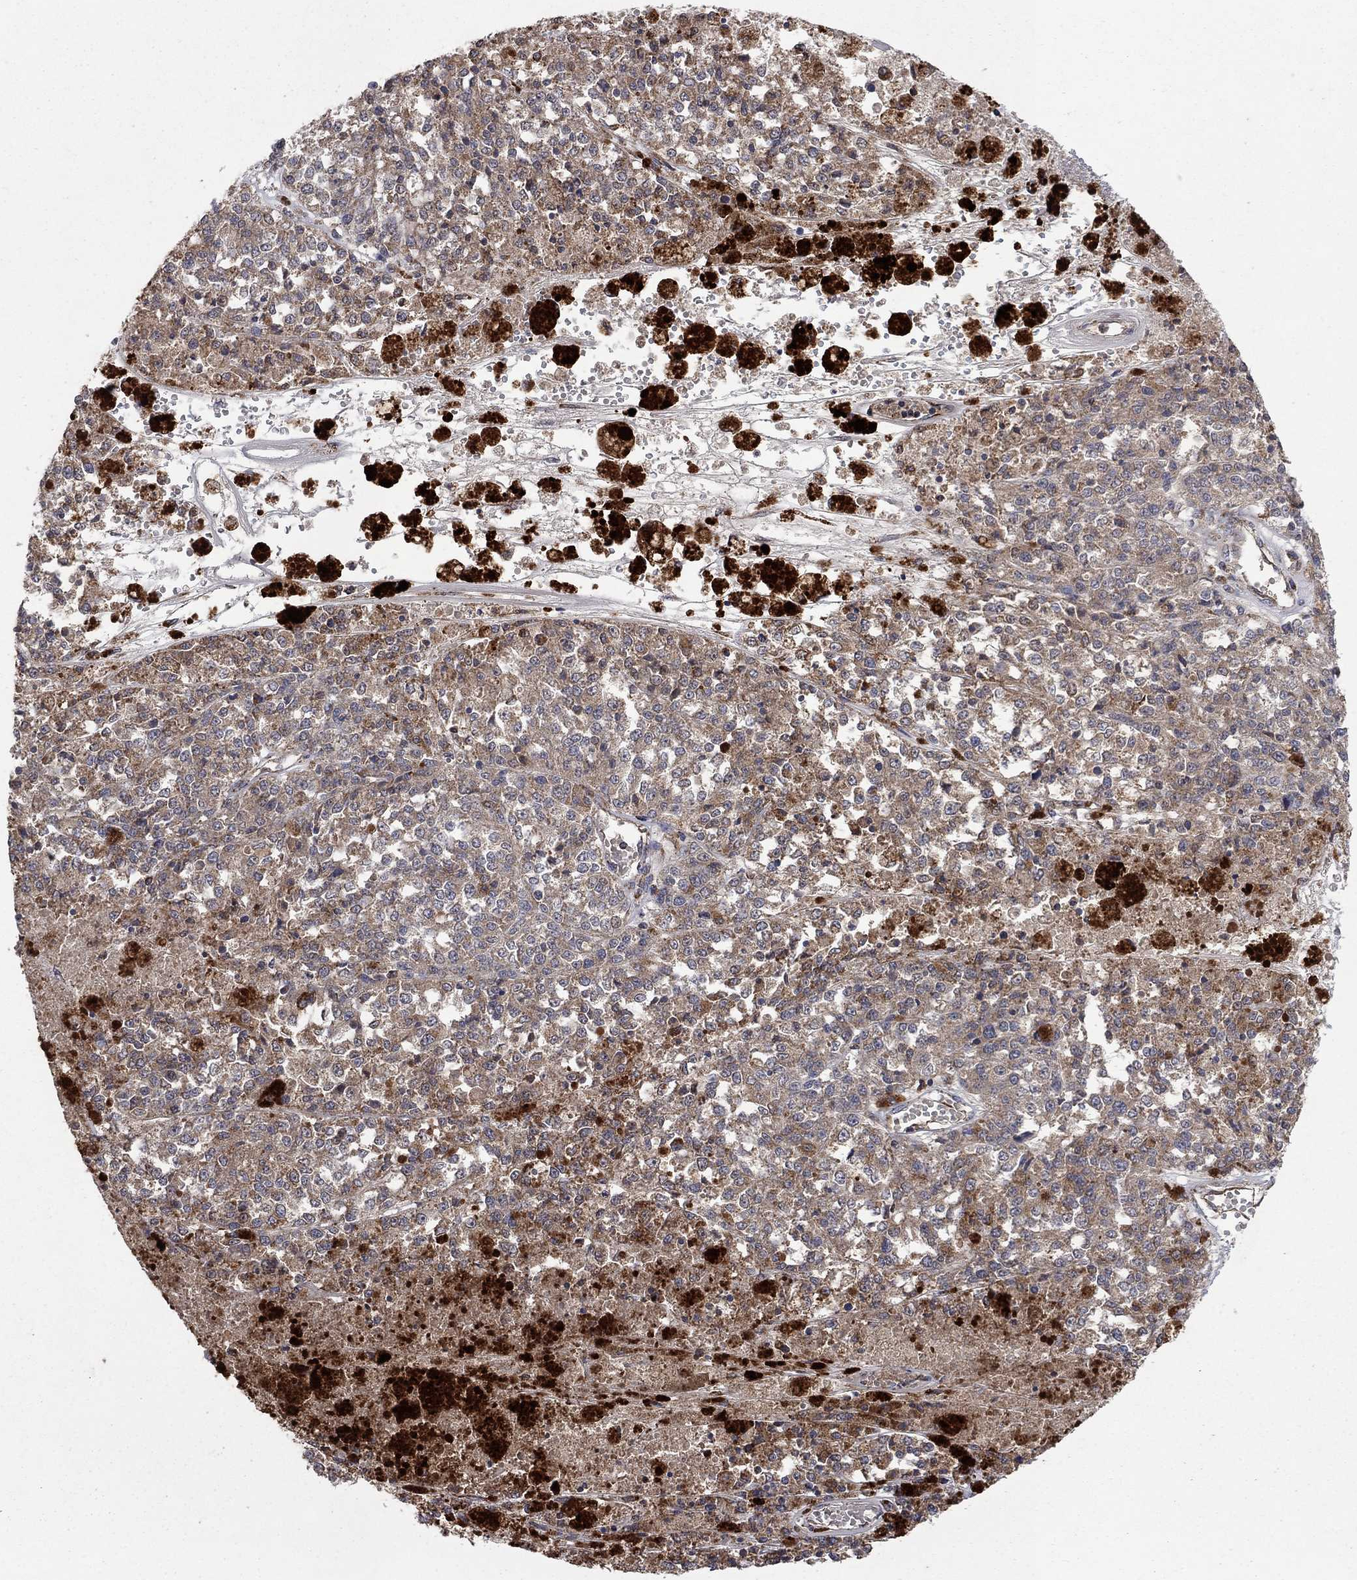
{"staining": {"intensity": "moderate", "quantity": "25%-75%", "location": "cytoplasmic/membranous"}, "tissue": "melanoma", "cell_type": "Tumor cells", "image_type": "cancer", "snomed": [{"axis": "morphology", "description": "Malignant melanoma, Metastatic site"}, {"axis": "topography", "description": "Lymph node"}], "caption": "Protein expression analysis of malignant melanoma (metastatic site) shows moderate cytoplasmic/membranous expression in approximately 25%-75% of tumor cells.", "gene": "DPH1", "patient": {"sex": "female", "age": 64}}